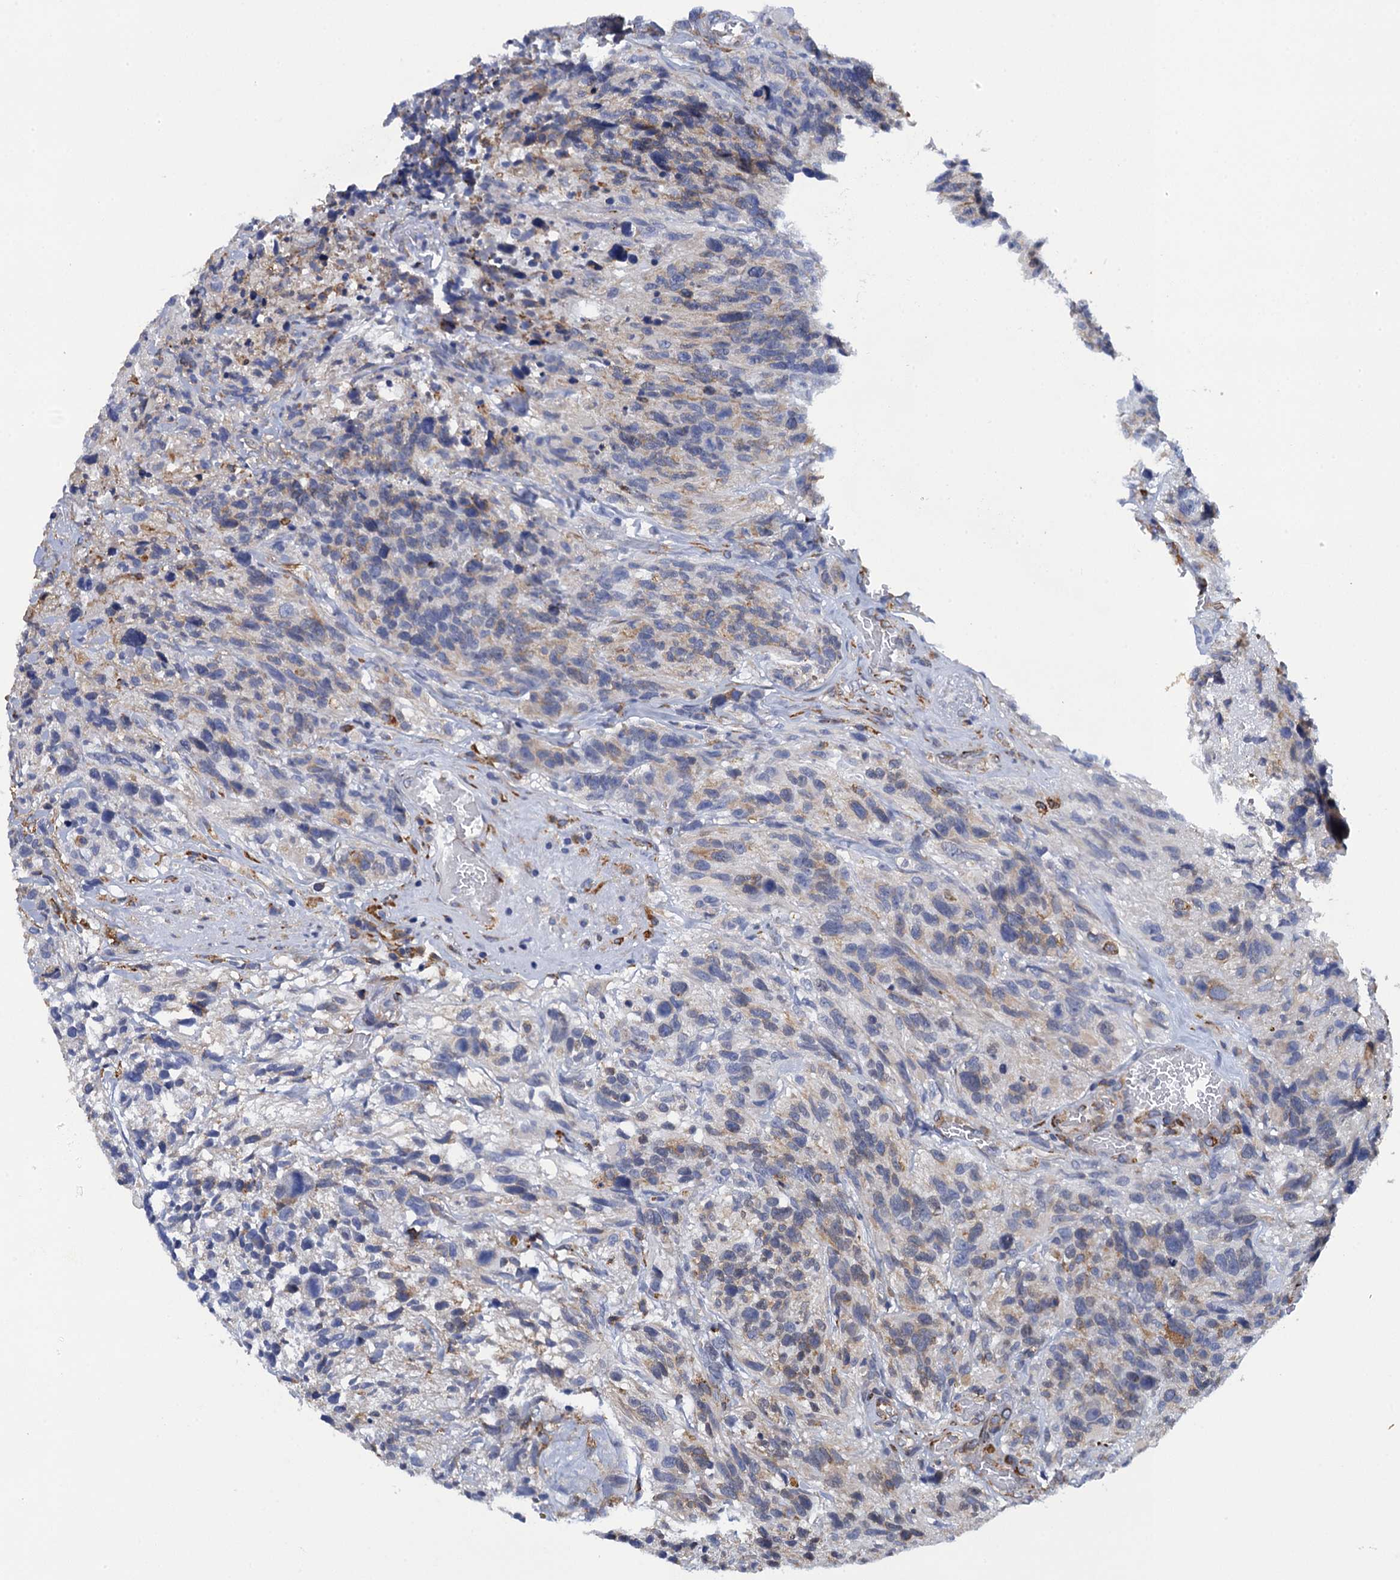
{"staining": {"intensity": "moderate", "quantity": "25%-75%", "location": "cytoplasmic/membranous"}, "tissue": "glioma", "cell_type": "Tumor cells", "image_type": "cancer", "snomed": [{"axis": "morphology", "description": "Glioma, malignant, High grade"}, {"axis": "topography", "description": "Brain"}], "caption": "Moderate cytoplasmic/membranous positivity for a protein is identified in about 25%-75% of tumor cells of malignant glioma (high-grade) using immunohistochemistry.", "gene": "POGLUT3", "patient": {"sex": "male", "age": 69}}